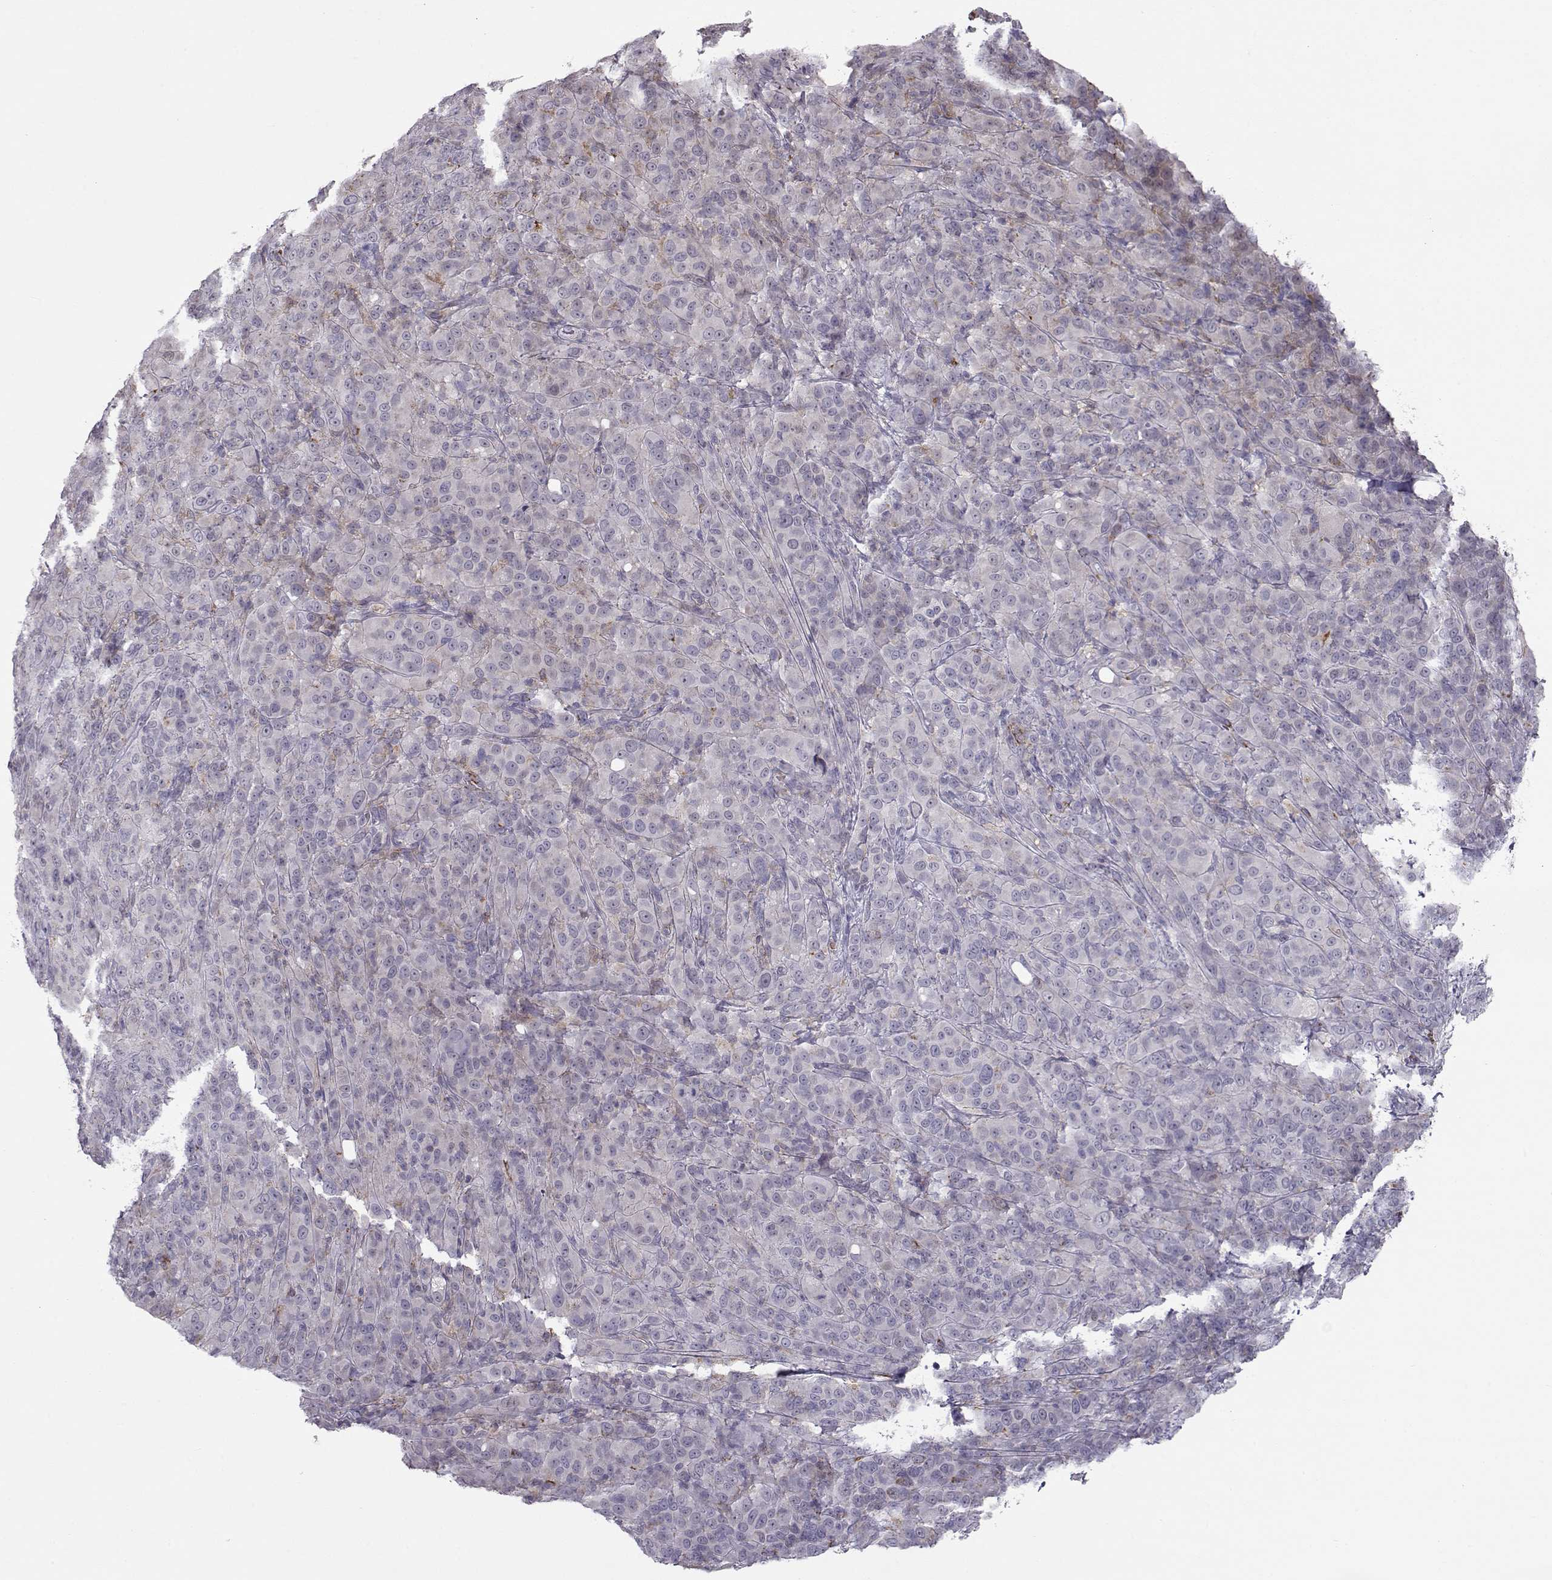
{"staining": {"intensity": "negative", "quantity": "none", "location": "none"}, "tissue": "melanoma", "cell_type": "Tumor cells", "image_type": "cancer", "snomed": [{"axis": "morphology", "description": "Malignant melanoma, NOS"}, {"axis": "topography", "description": "Skin"}], "caption": "A histopathology image of malignant melanoma stained for a protein demonstrates no brown staining in tumor cells. The staining is performed using DAB brown chromogen with nuclei counter-stained in using hematoxylin.", "gene": "NPVF", "patient": {"sex": "female", "age": 87}}